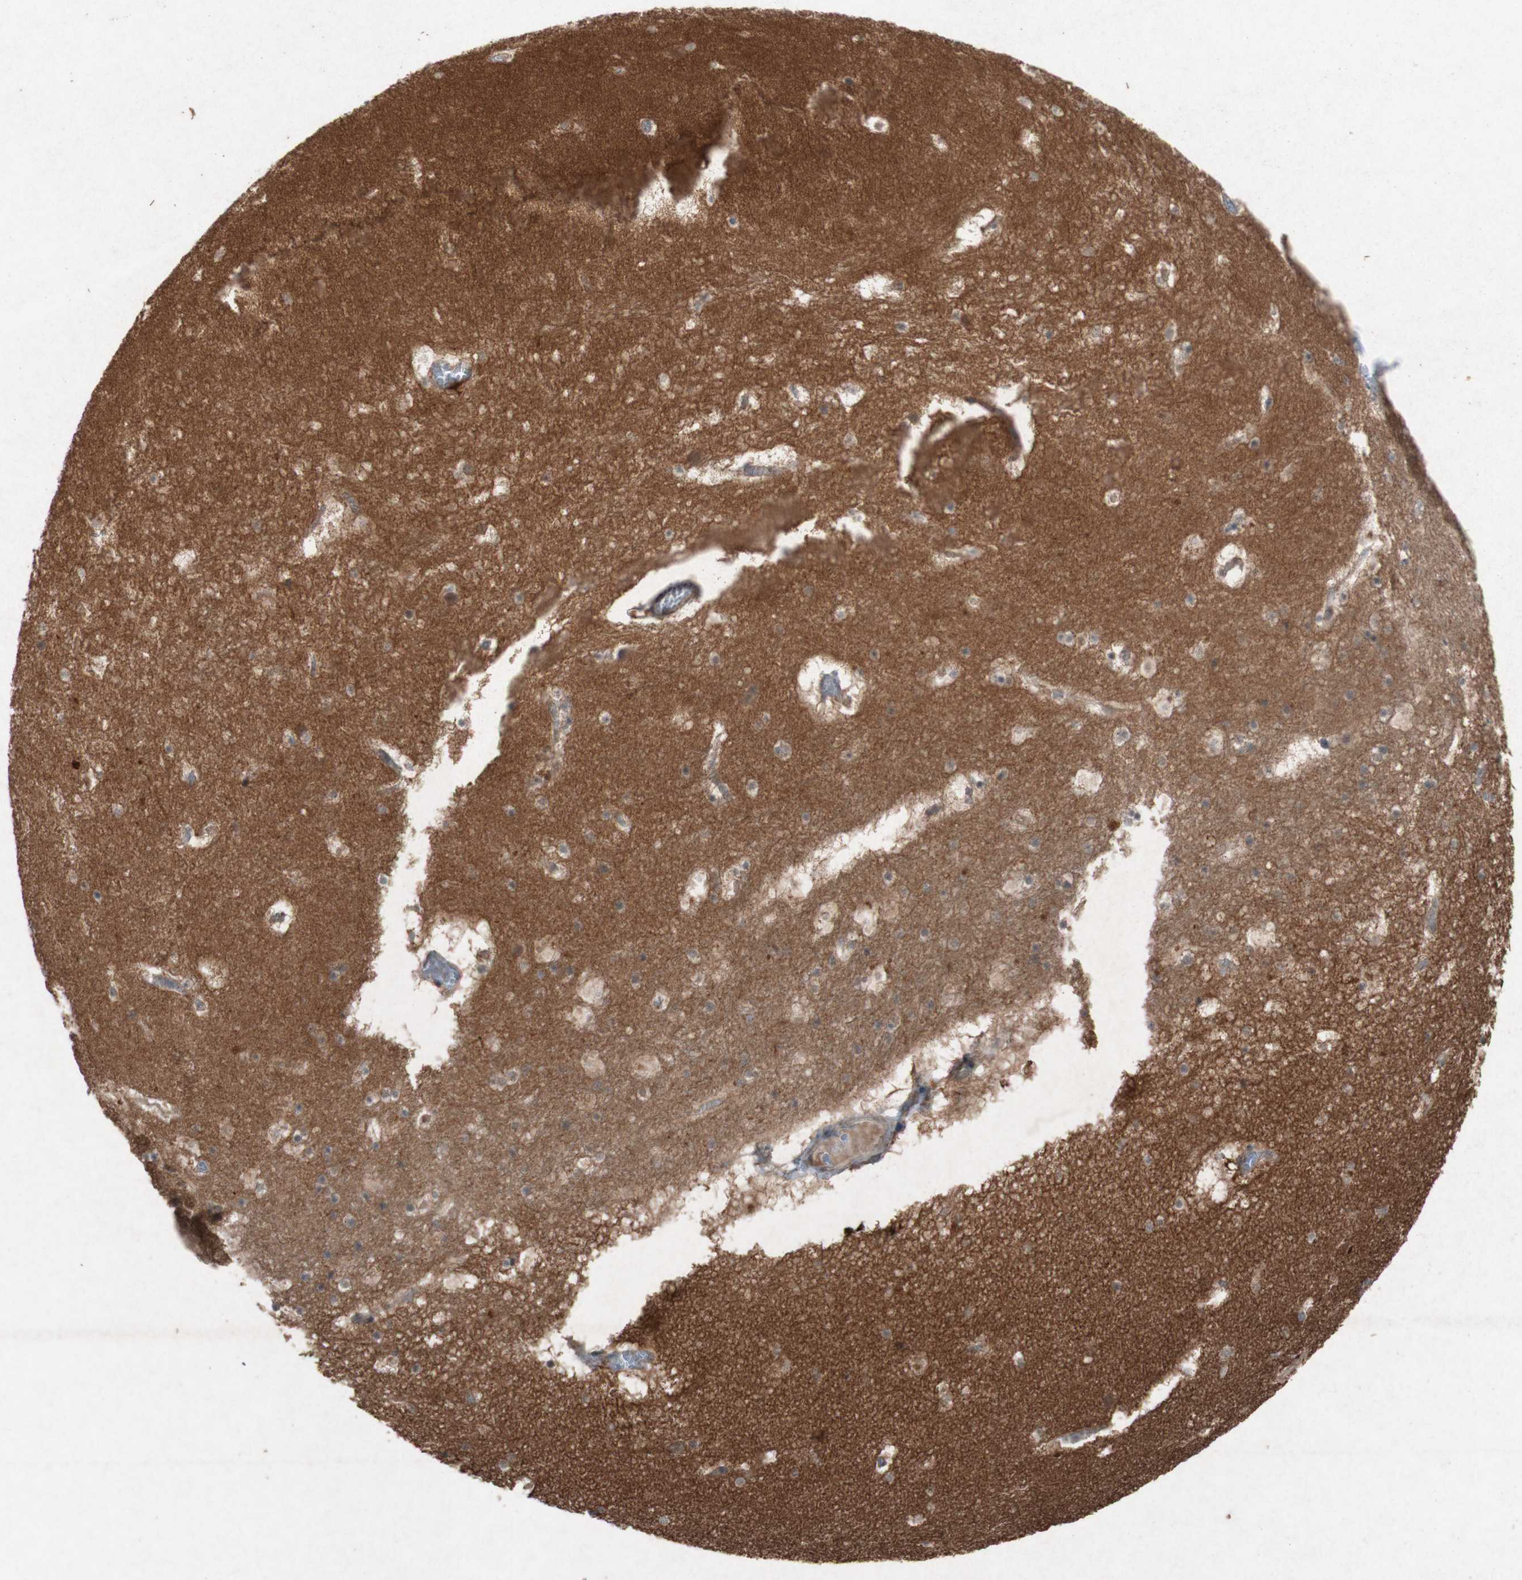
{"staining": {"intensity": "negative", "quantity": "none", "location": "none"}, "tissue": "hippocampus", "cell_type": "Glial cells", "image_type": "normal", "snomed": [{"axis": "morphology", "description": "Normal tissue, NOS"}, {"axis": "topography", "description": "Hippocampus"}], "caption": "Immunohistochemistry (IHC) histopathology image of unremarkable hippocampus: human hippocampus stained with DAB (3,3'-diaminobenzidine) demonstrates no significant protein expression in glial cells. (DAB (3,3'-diaminobenzidine) IHC with hematoxylin counter stain).", "gene": "ATP6V1F", "patient": {"sex": "male", "age": 45}}